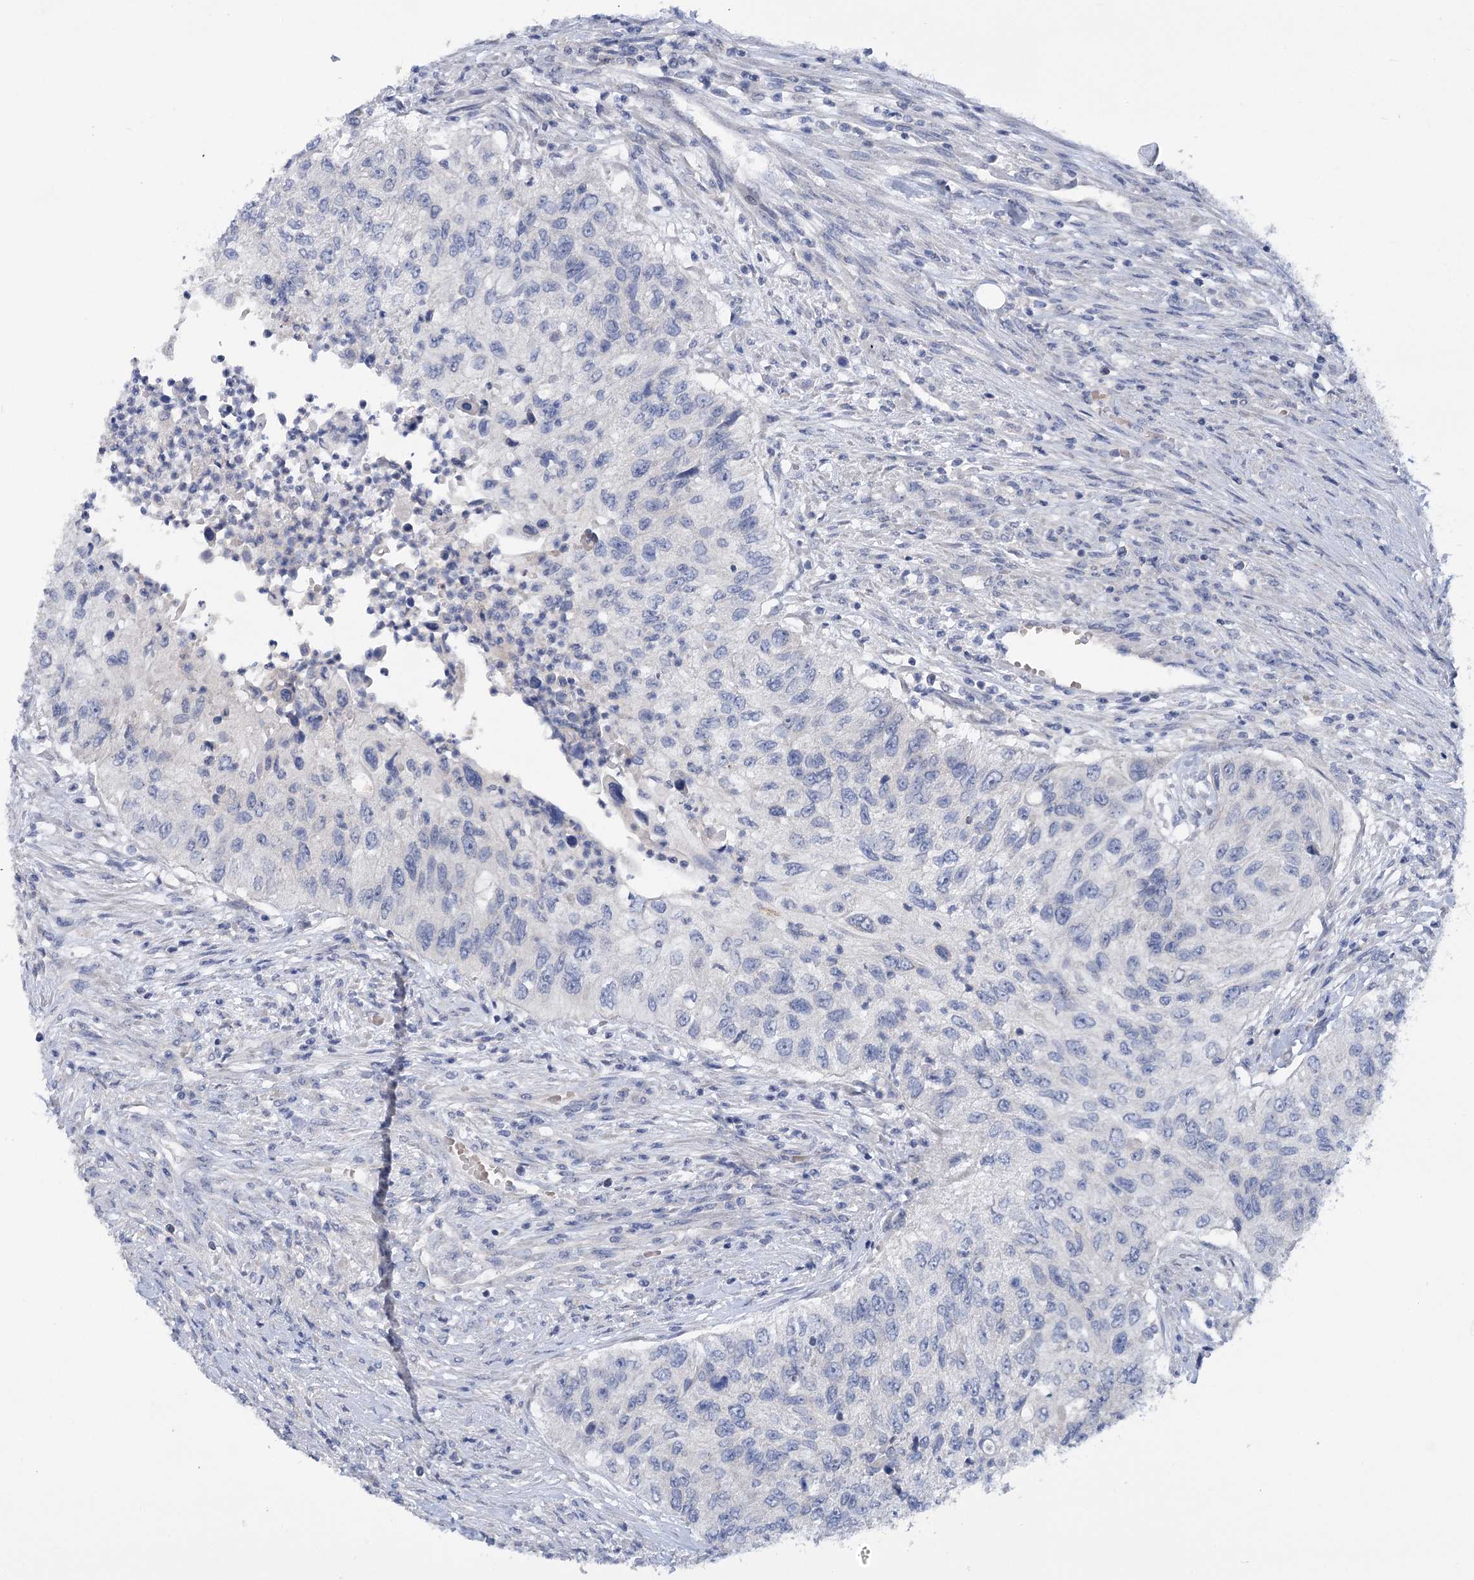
{"staining": {"intensity": "negative", "quantity": "none", "location": "none"}, "tissue": "urothelial cancer", "cell_type": "Tumor cells", "image_type": "cancer", "snomed": [{"axis": "morphology", "description": "Urothelial carcinoma, High grade"}, {"axis": "topography", "description": "Urinary bladder"}], "caption": "High power microscopy photomicrograph of an immunohistochemistry (IHC) micrograph of urothelial cancer, revealing no significant staining in tumor cells.", "gene": "DCUN1D1", "patient": {"sex": "female", "age": 60}}